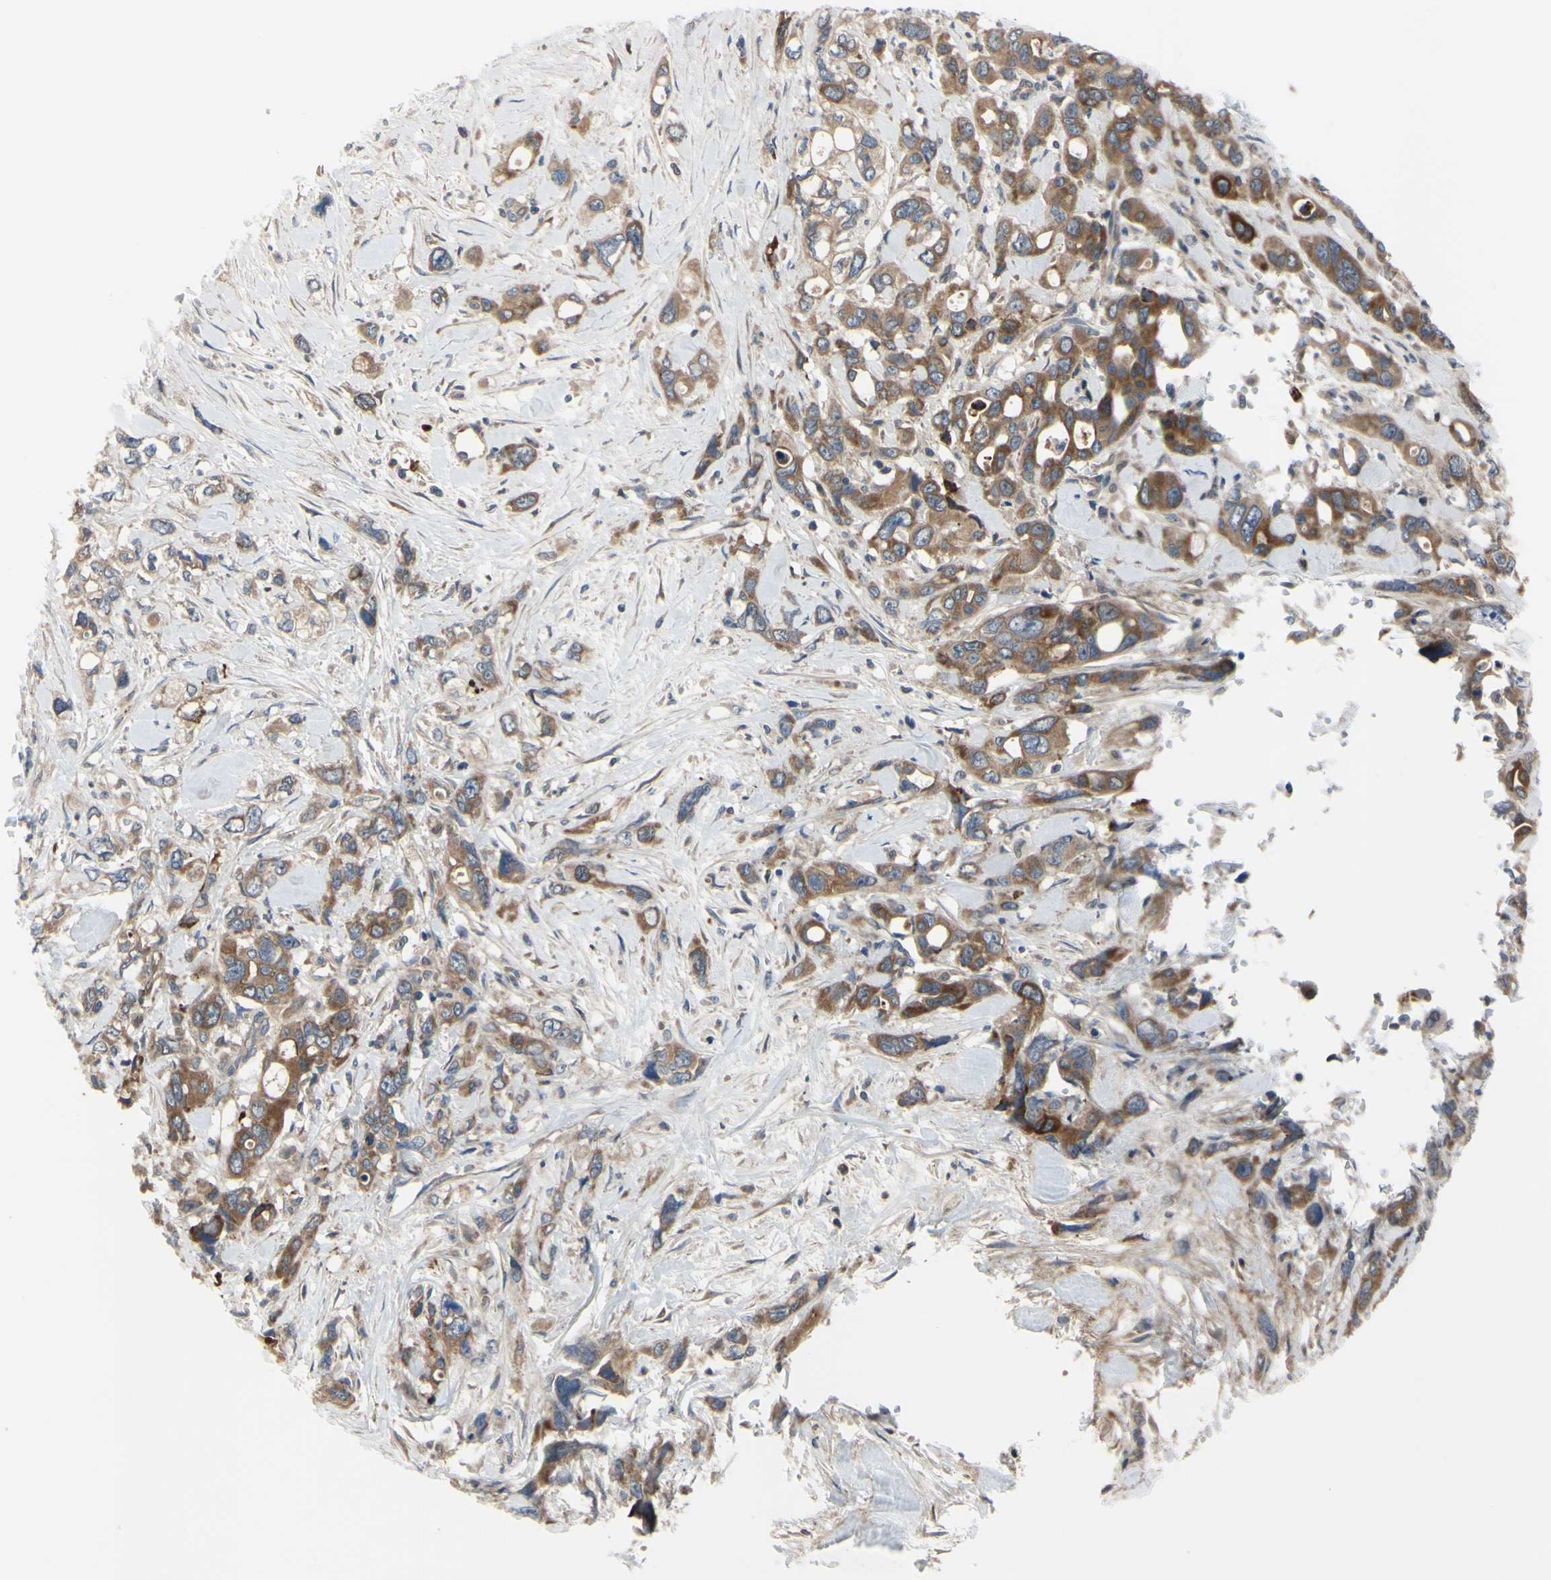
{"staining": {"intensity": "moderate", "quantity": ">75%", "location": "cytoplasmic/membranous"}, "tissue": "pancreatic cancer", "cell_type": "Tumor cells", "image_type": "cancer", "snomed": [{"axis": "morphology", "description": "Adenocarcinoma, NOS"}, {"axis": "topography", "description": "Pancreas"}], "caption": "Immunohistochemical staining of human pancreatic cancer displays medium levels of moderate cytoplasmic/membranous protein expression in about >75% of tumor cells.", "gene": "XIAP", "patient": {"sex": "male", "age": 46}}